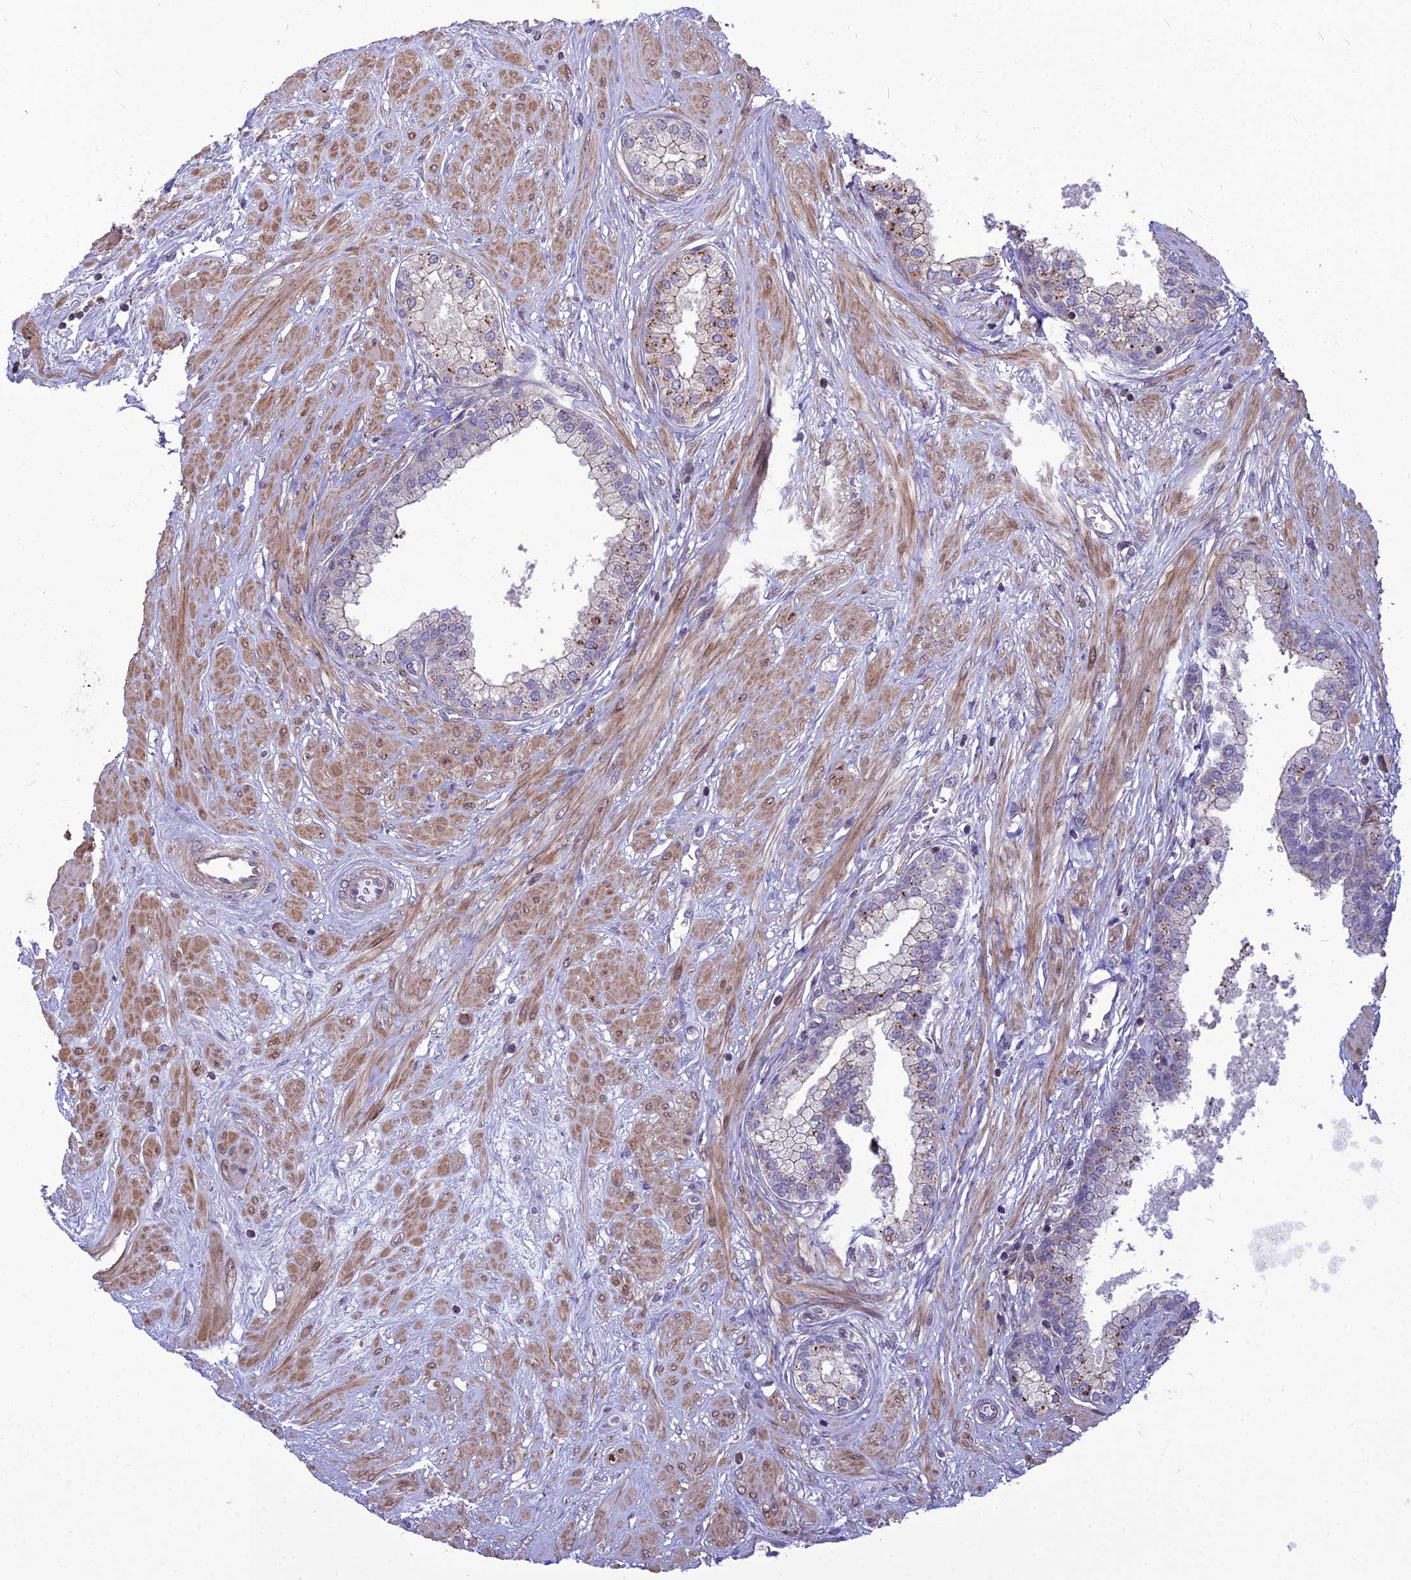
{"staining": {"intensity": "moderate", "quantity": "<25%", "location": "cytoplasmic/membranous"}, "tissue": "prostate", "cell_type": "Glandular cells", "image_type": "normal", "snomed": [{"axis": "morphology", "description": "Normal tissue, NOS"}, {"axis": "topography", "description": "Prostate"}], "caption": "Glandular cells reveal low levels of moderate cytoplasmic/membranous positivity in approximately <25% of cells in benign prostate. Using DAB (3,3'-diaminobenzidine) (brown) and hematoxylin (blue) stains, captured at high magnification using brightfield microscopy.", "gene": "TSPYL2", "patient": {"sex": "male", "age": 60}}